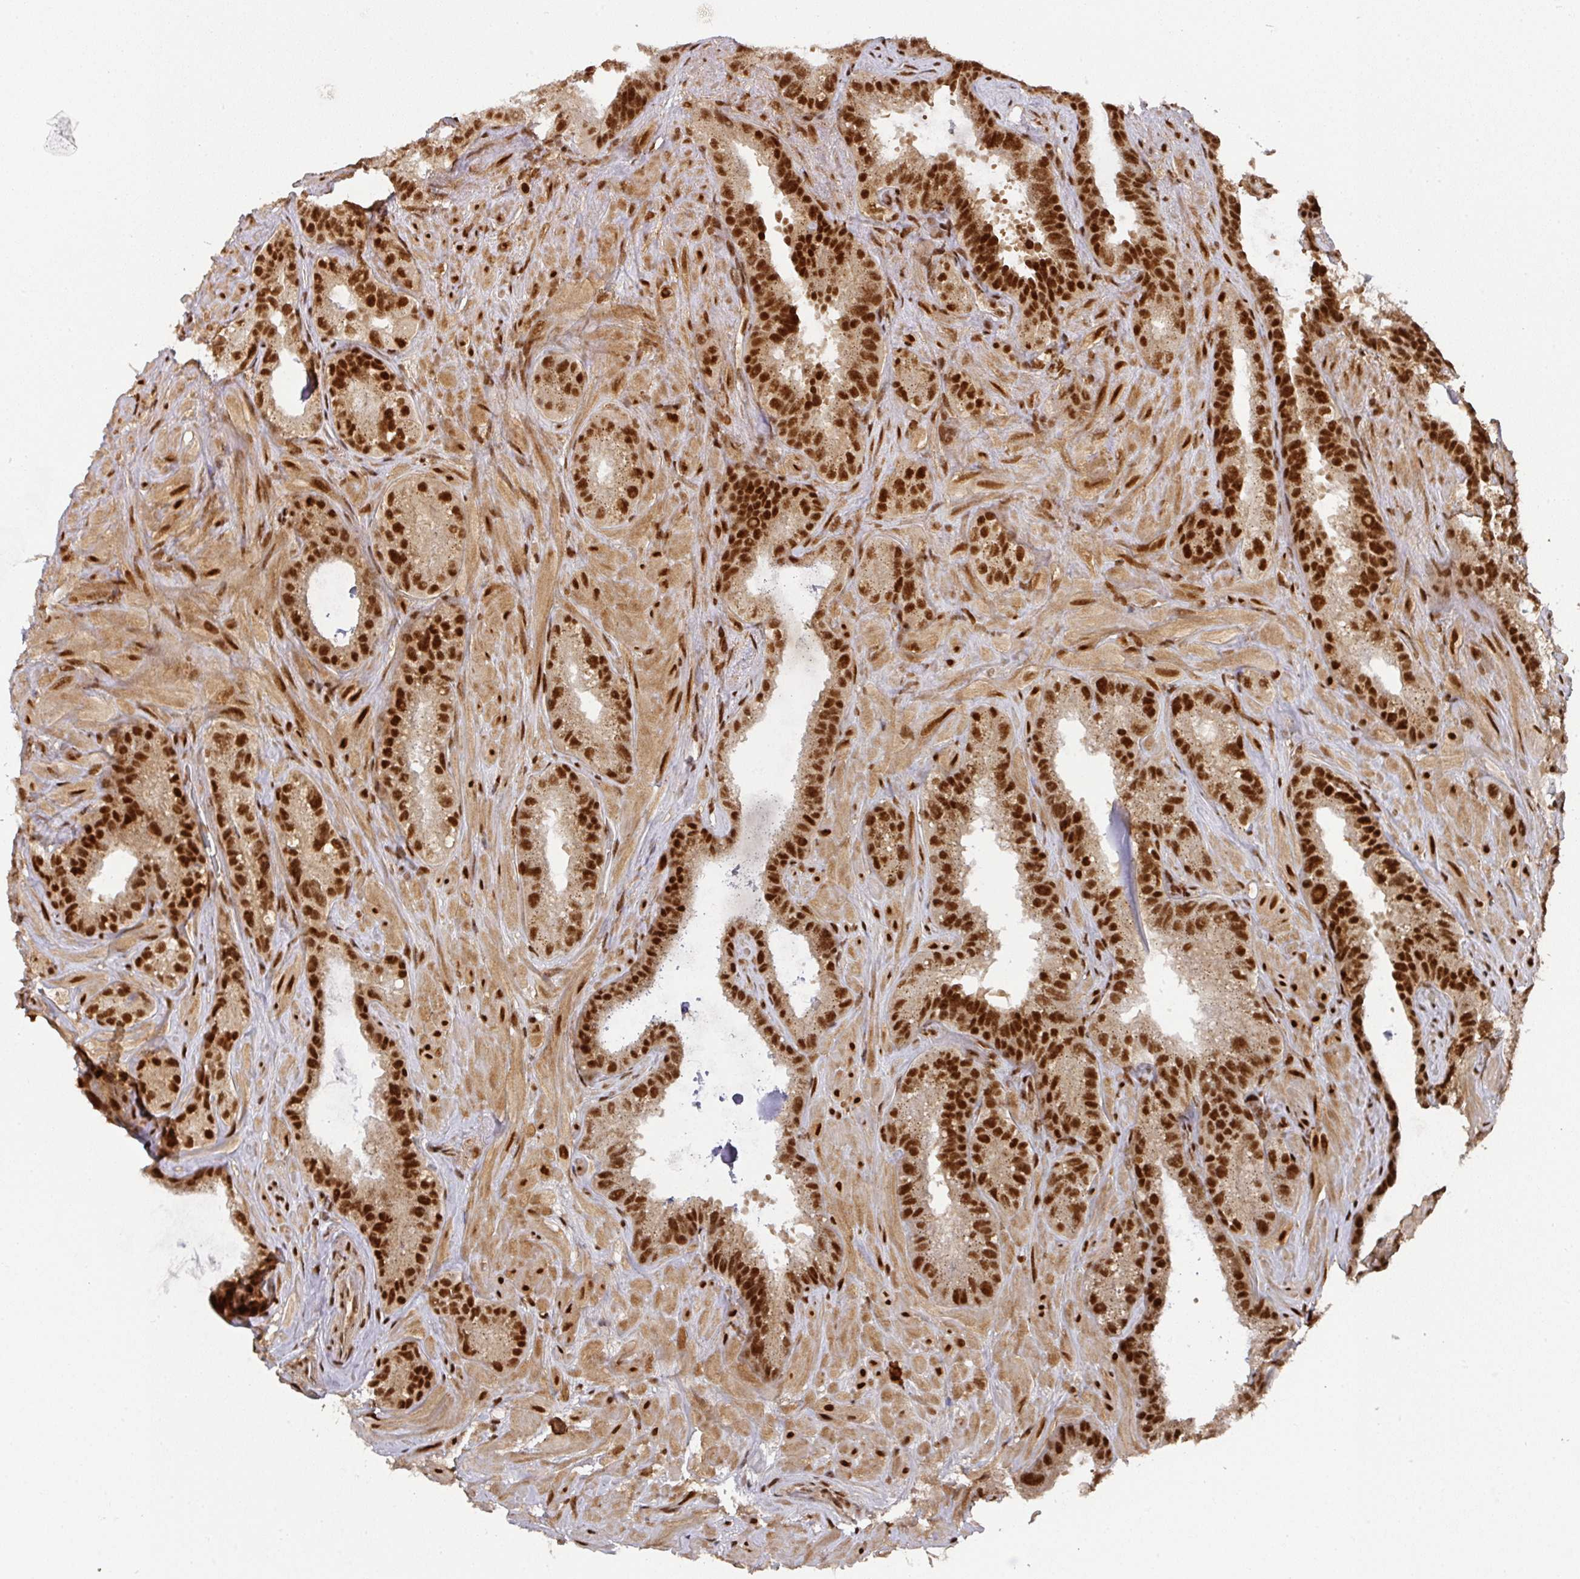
{"staining": {"intensity": "strong", "quantity": ">75%", "location": "nuclear"}, "tissue": "seminal vesicle", "cell_type": "Glandular cells", "image_type": "normal", "snomed": [{"axis": "morphology", "description": "Normal tissue, NOS"}, {"axis": "topography", "description": "Seminal veicle"}, {"axis": "topography", "description": "Peripheral nerve tissue"}], "caption": "Seminal vesicle stained with a brown dye displays strong nuclear positive positivity in about >75% of glandular cells.", "gene": "DIDO1", "patient": {"sex": "male", "age": 76}}